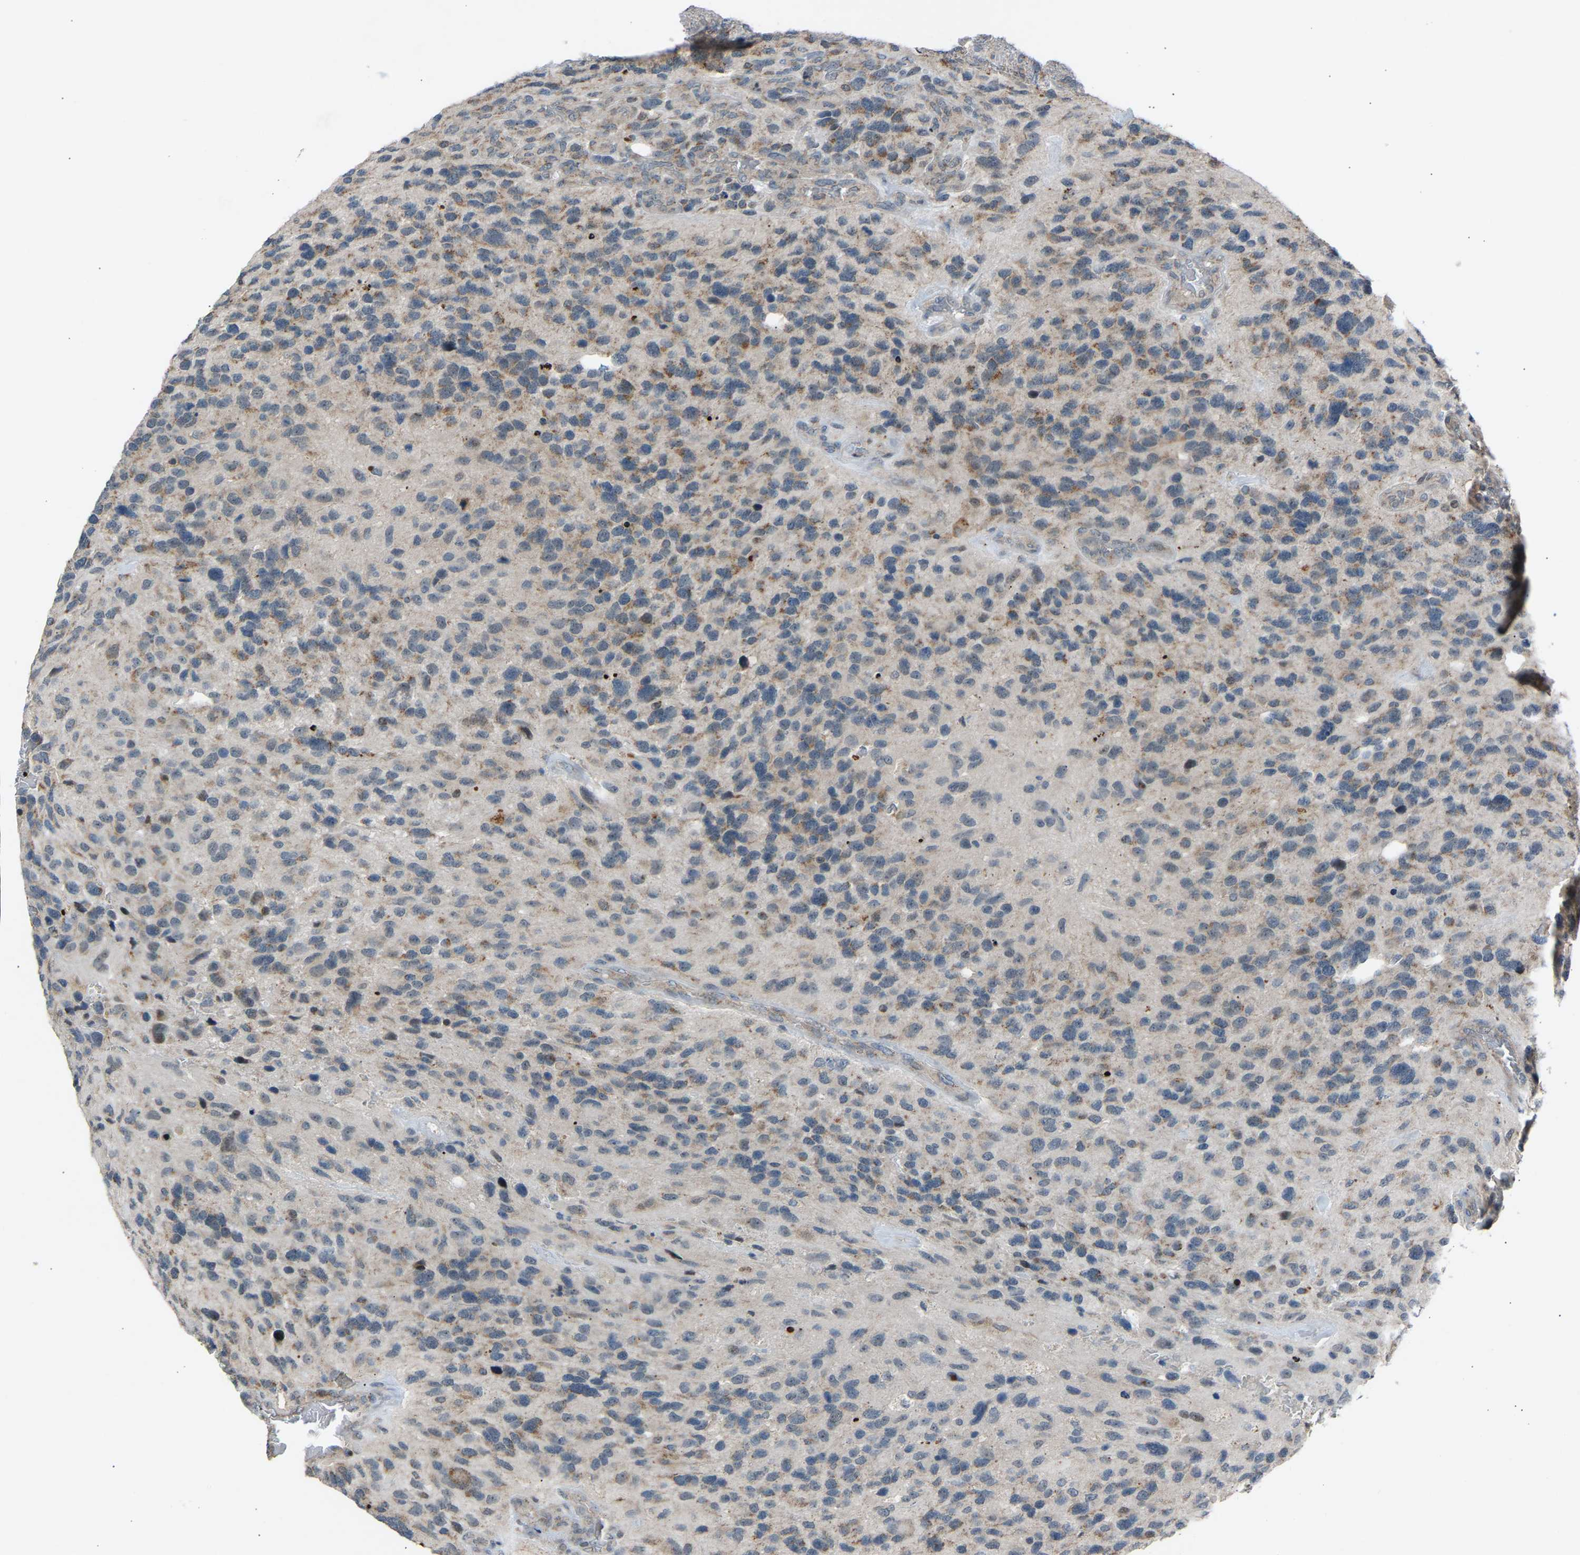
{"staining": {"intensity": "weak", "quantity": "<25%", "location": "cytoplasmic/membranous"}, "tissue": "glioma", "cell_type": "Tumor cells", "image_type": "cancer", "snomed": [{"axis": "morphology", "description": "Glioma, malignant, High grade"}, {"axis": "topography", "description": "Brain"}], "caption": "Immunohistochemistry (IHC) photomicrograph of high-grade glioma (malignant) stained for a protein (brown), which exhibits no expression in tumor cells.", "gene": "SLIRP", "patient": {"sex": "female", "age": 58}}